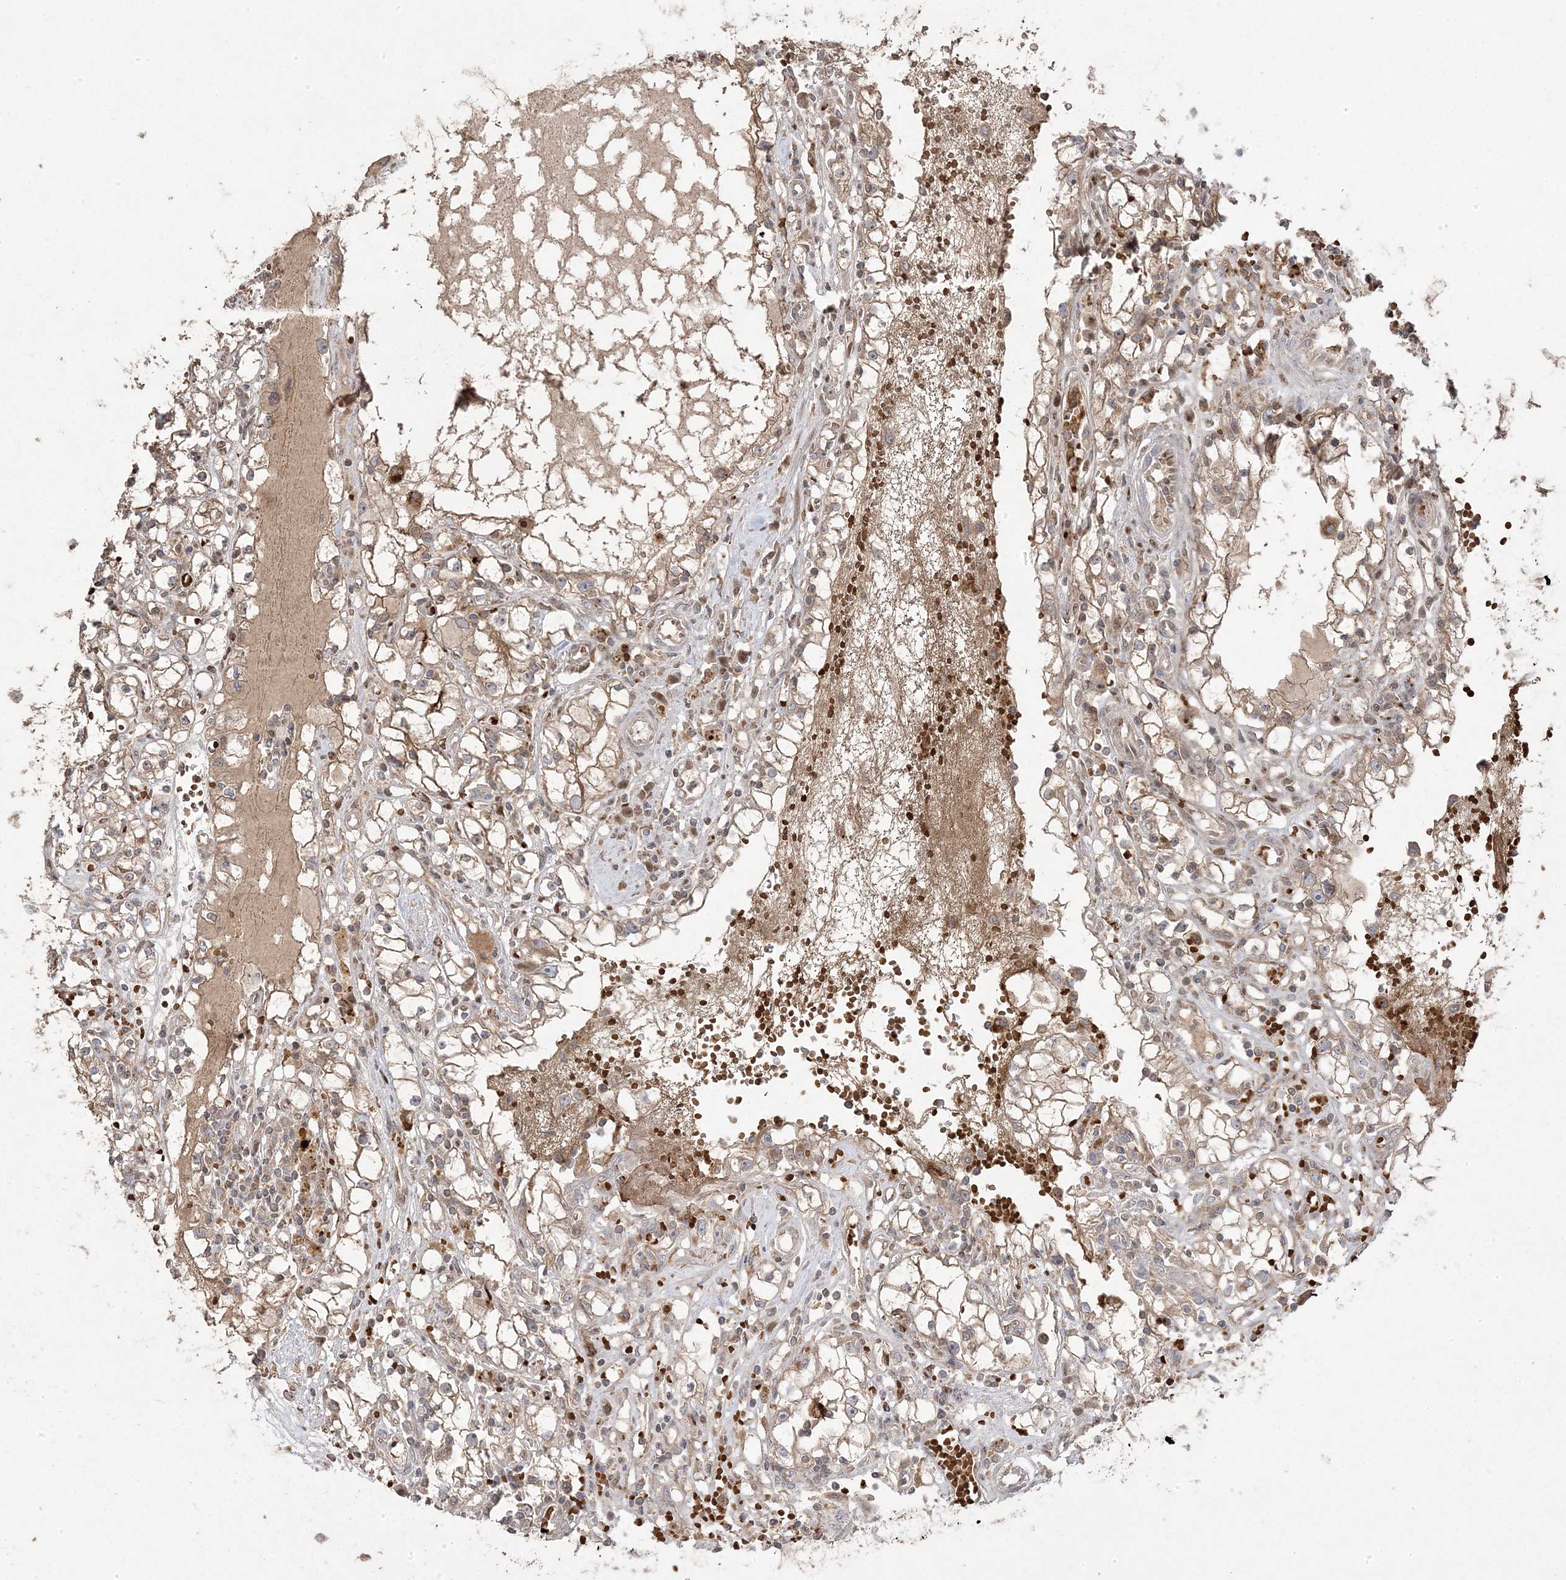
{"staining": {"intensity": "moderate", "quantity": "25%-75%", "location": "cytoplasmic/membranous"}, "tissue": "renal cancer", "cell_type": "Tumor cells", "image_type": "cancer", "snomed": [{"axis": "morphology", "description": "Adenocarcinoma, NOS"}, {"axis": "topography", "description": "Kidney"}], "caption": "Approximately 25%-75% of tumor cells in human adenocarcinoma (renal) demonstrate moderate cytoplasmic/membranous protein expression as visualized by brown immunohistochemical staining.", "gene": "PPOX", "patient": {"sex": "male", "age": 56}}